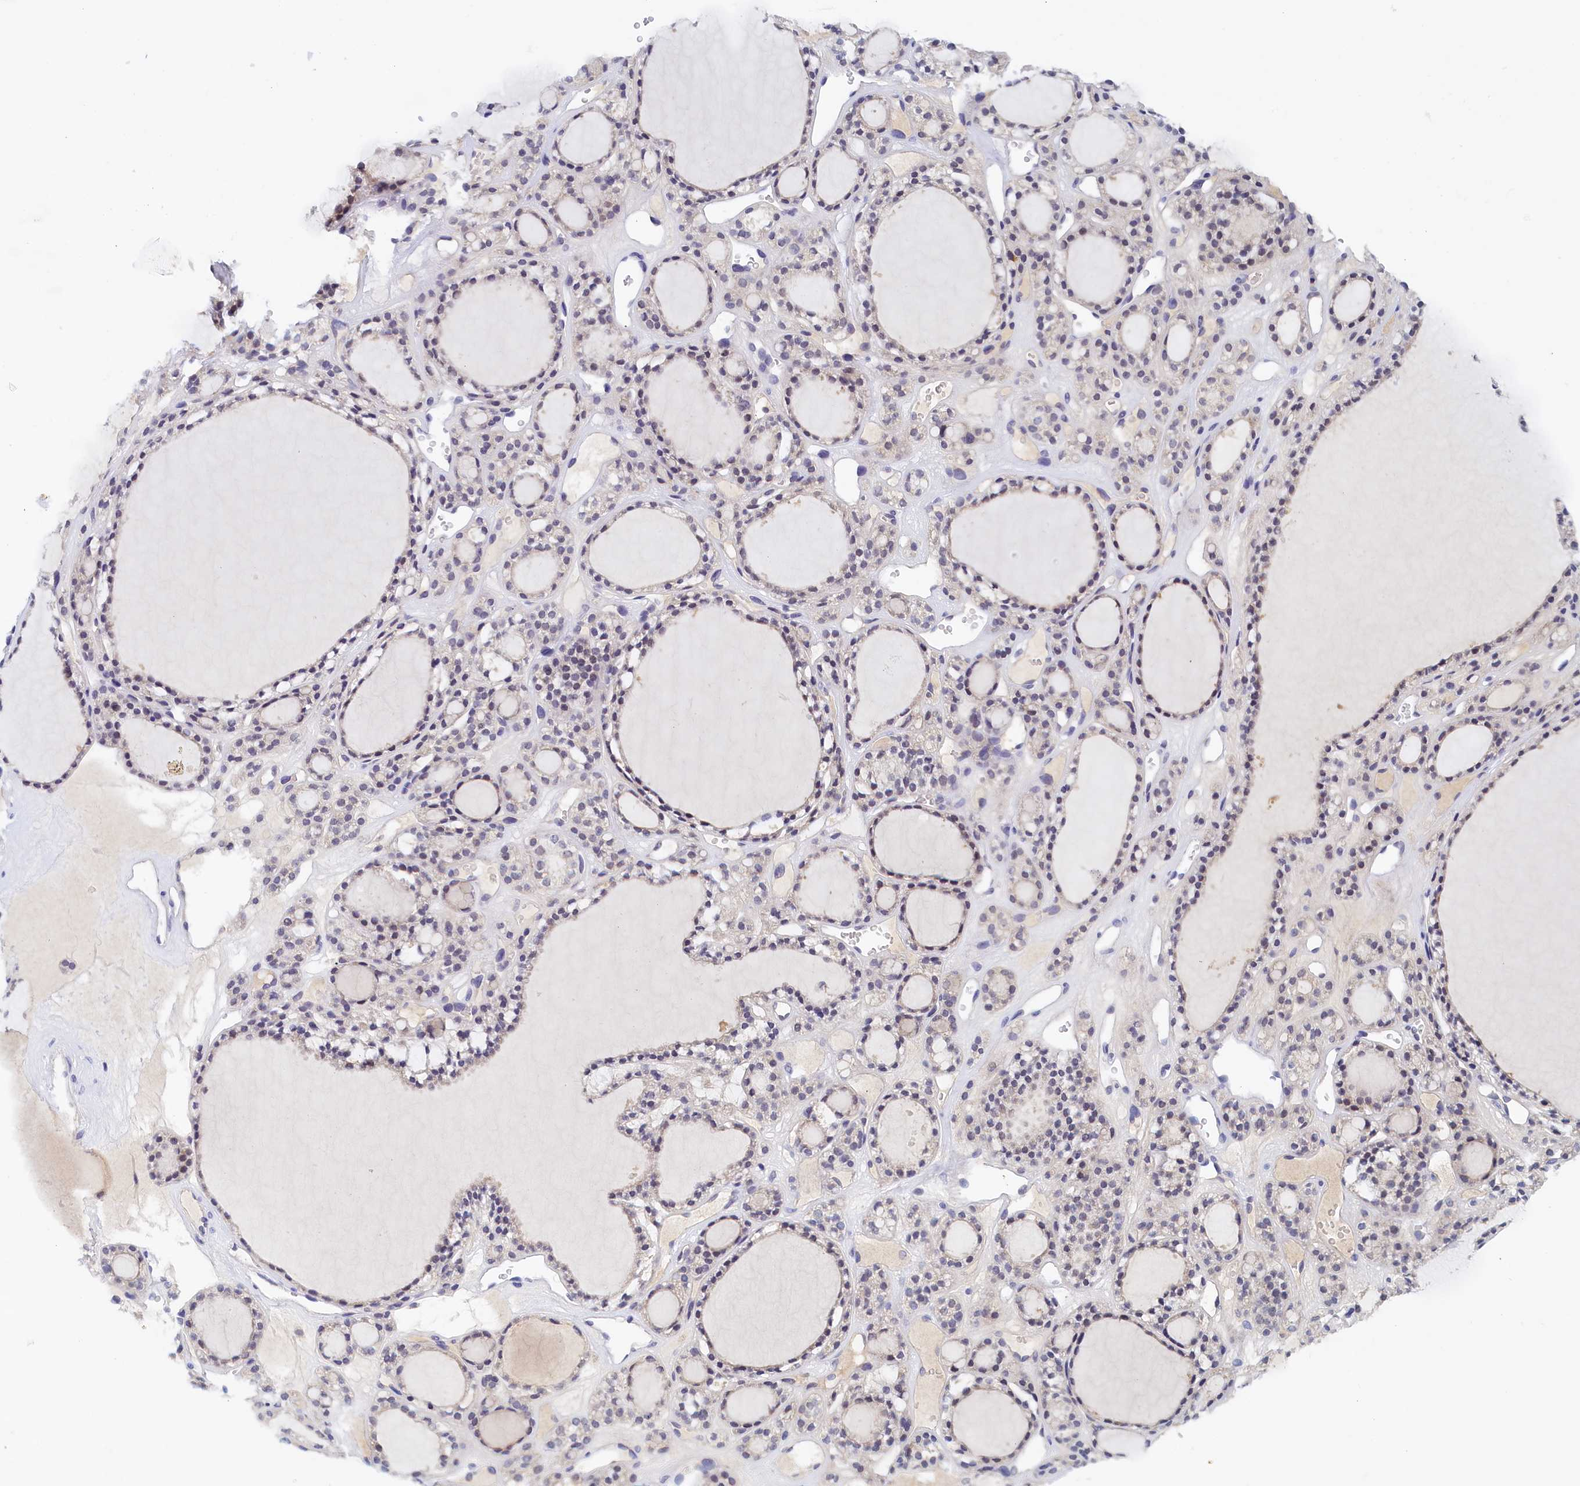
{"staining": {"intensity": "negative", "quantity": "none", "location": "none"}, "tissue": "thyroid gland", "cell_type": "Glandular cells", "image_type": "normal", "snomed": [{"axis": "morphology", "description": "Normal tissue, NOS"}, {"axis": "topography", "description": "Thyroid gland"}], "caption": "The IHC image has no significant expression in glandular cells of thyroid gland.", "gene": "PAAF1", "patient": {"sex": "female", "age": 28}}